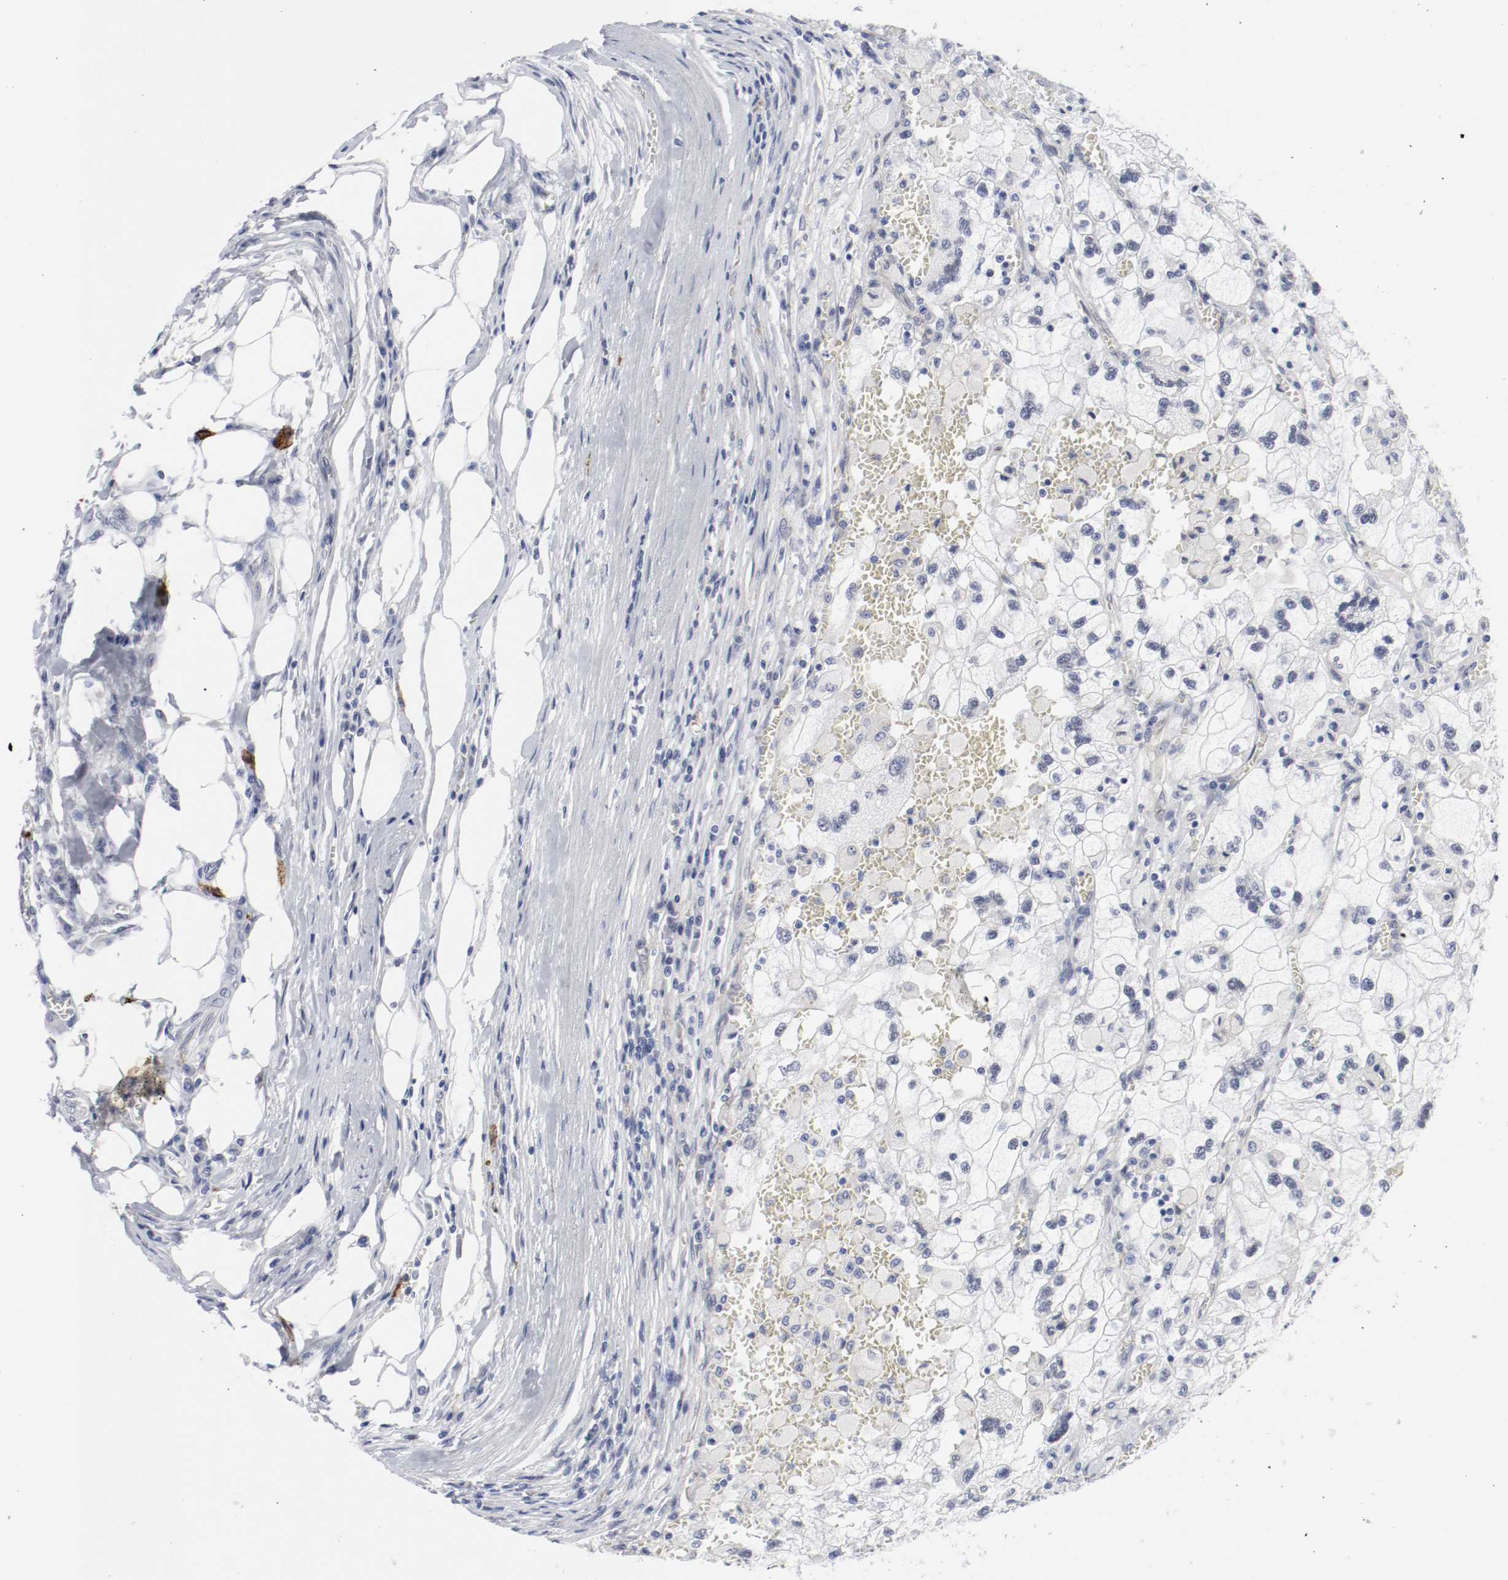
{"staining": {"intensity": "negative", "quantity": "none", "location": "none"}, "tissue": "renal cancer", "cell_type": "Tumor cells", "image_type": "cancer", "snomed": [{"axis": "morphology", "description": "Normal tissue, NOS"}, {"axis": "morphology", "description": "Adenocarcinoma, NOS"}, {"axis": "topography", "description": "Kidney"}], "caption": "Immunohistochemistry (IHC) of adenocarcinoma (renal) exhibits no expression in tumor cells.", "gene": "KIT", "patient": {"sex": "male", "age": 71}}